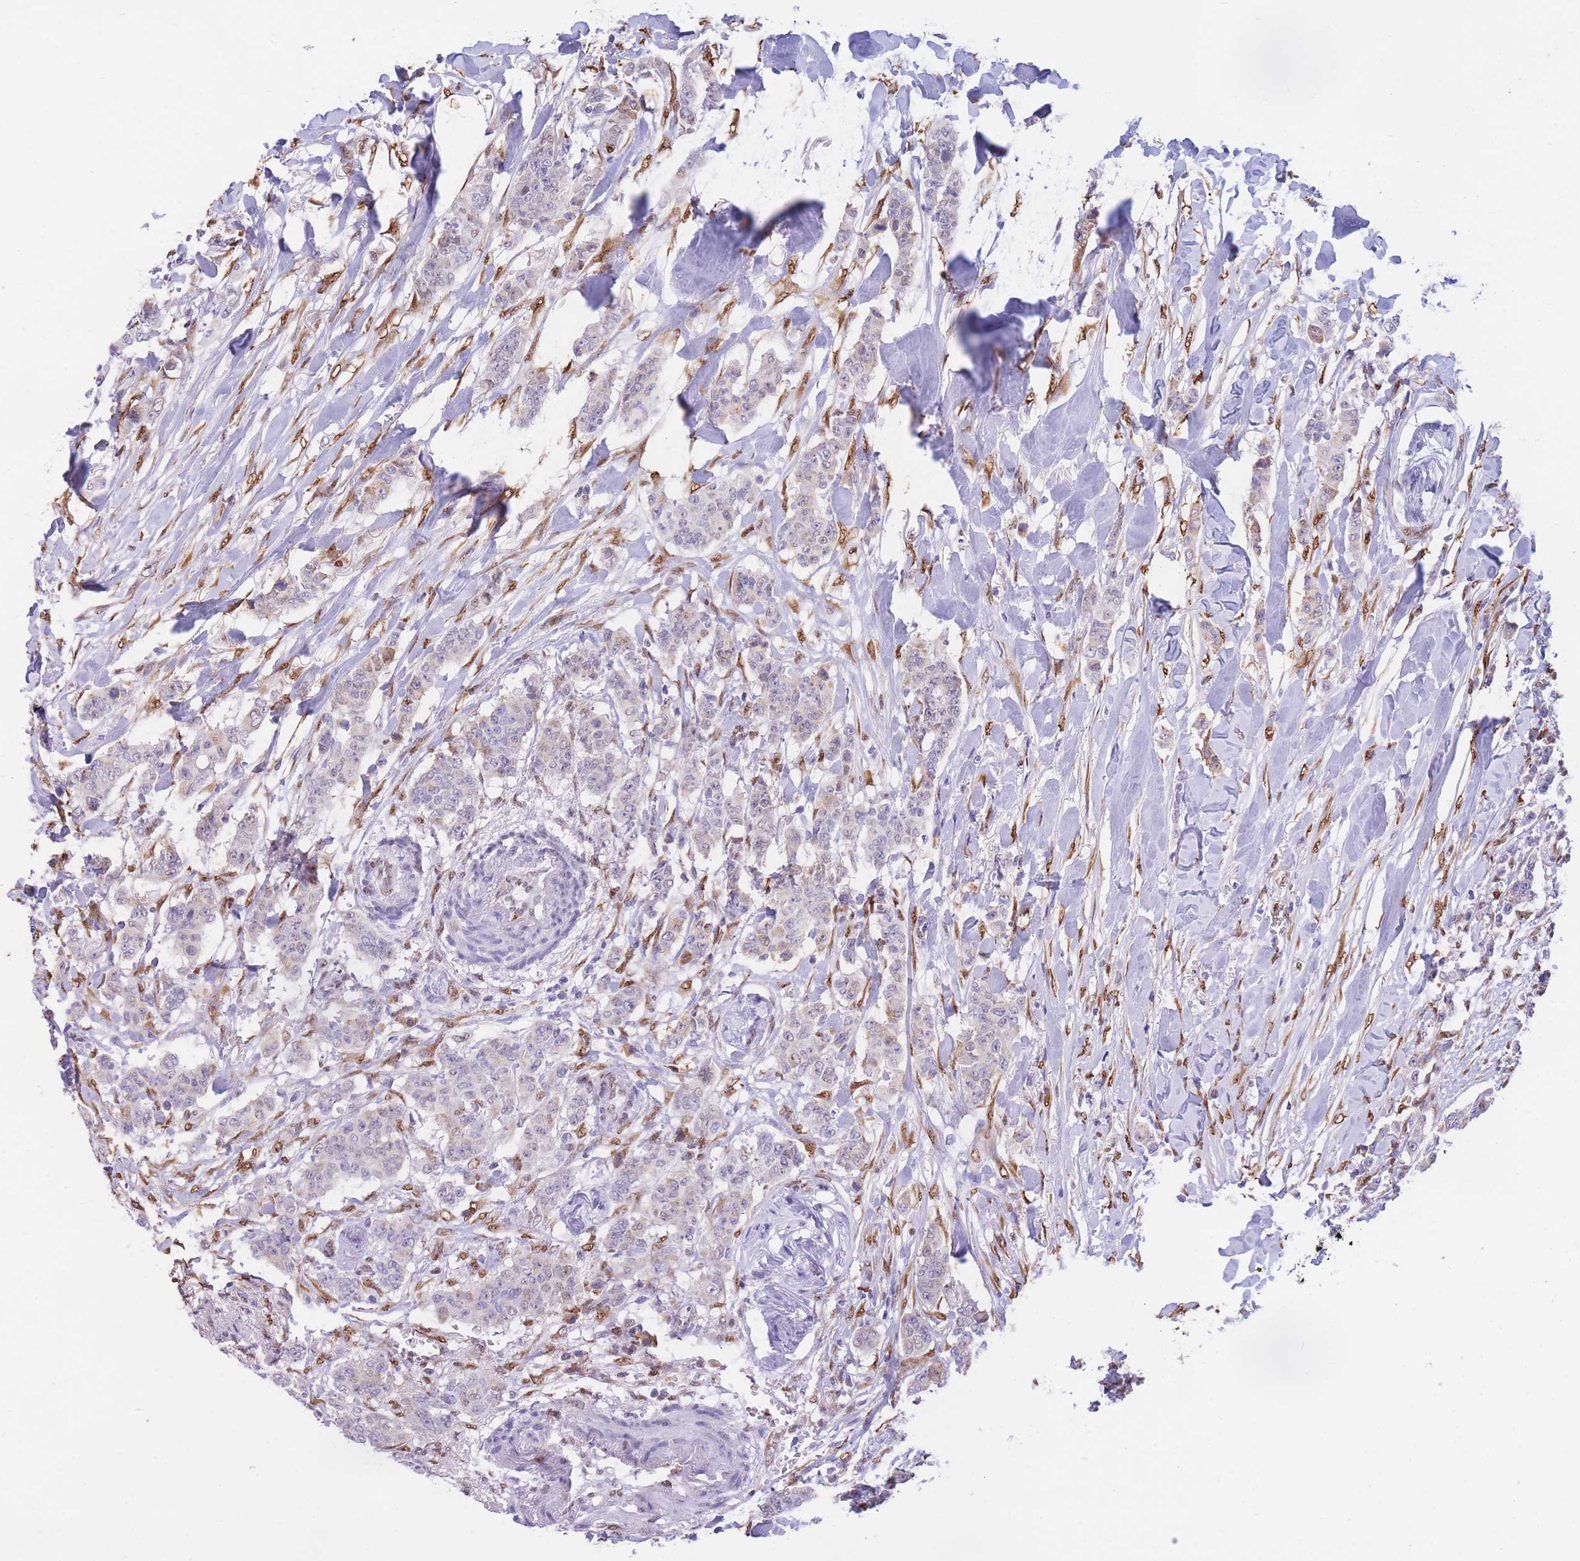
{"staining": {"intensity": "negative", "quantity": "none", "location": "none"}, "tissue": "breast cancer", "cell_type": "Tumor cells", "image_type": "cancer", "snomed": [{"axis": "morphology", "description": "Duct carcinoma"}, {"axis": "topography", "description": "Breast"}], "caption": "Immunohistochemical staining of human breast cancer (intraductal carcinoma) demonstrates no significant expression in tumor cells.", "gene": "FAM153A", "patient": {"sex": "female", "age": 40}}